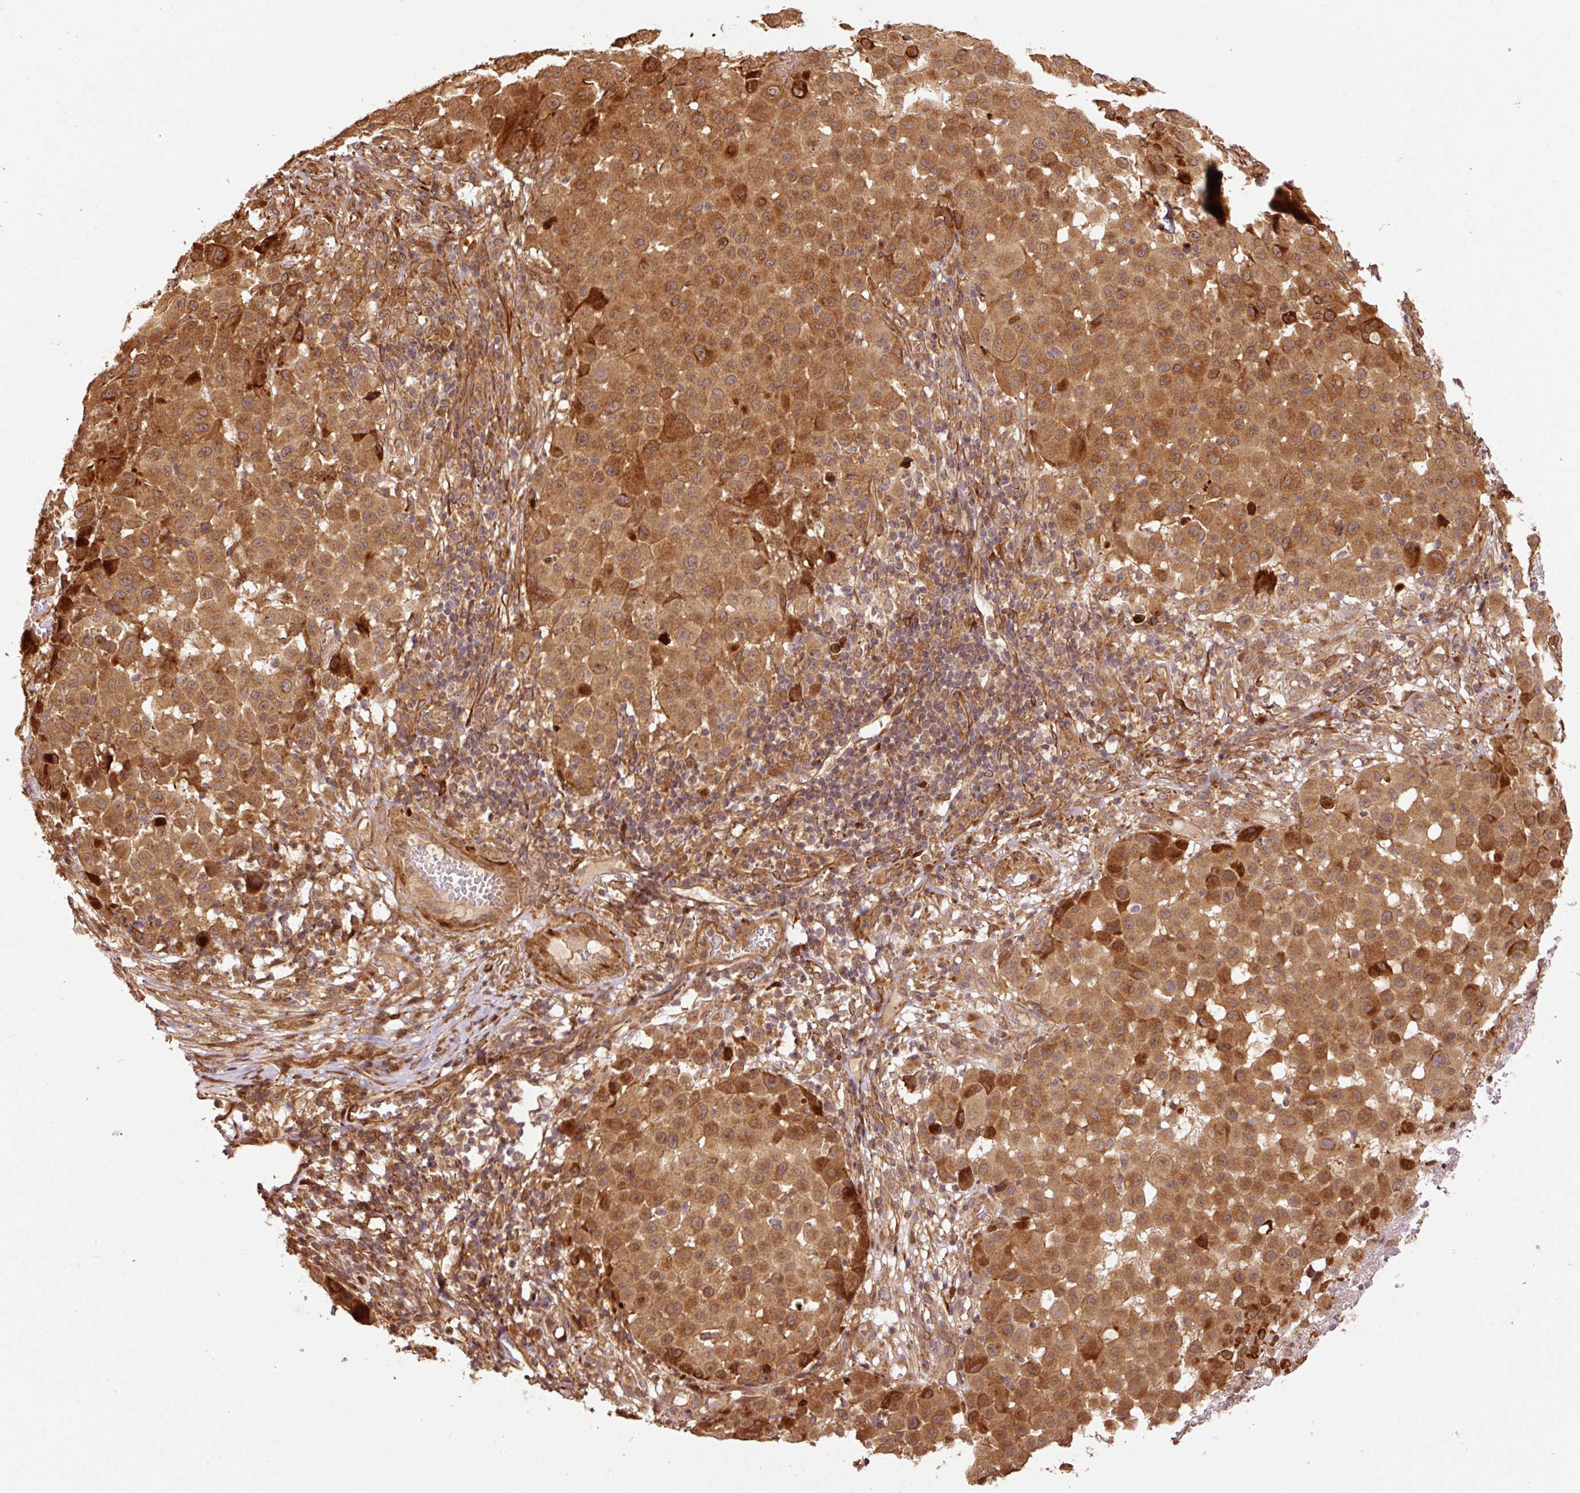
{"staining": {"intensity": "strong", "quantity": ">75%", "location": "cytoplasmic/membranous,nuclear"}, "tissue": "melanoma", "cell_type": "Tumor cells", "image_type": "cancer", "snomed": [{"axis": "morphology", "description": "Malignant melanoma, NOS"}, {"axis": "topography", "description": "Skin"}], "caption": "Melanoma was stained to show a protein in brown. There is high levels of strong cytoplasmic/membranous and nuclear expression in approximately >75% of tumor cells.", "gene": "OXER1", "patient": {"sex": "male", "age": 73}}